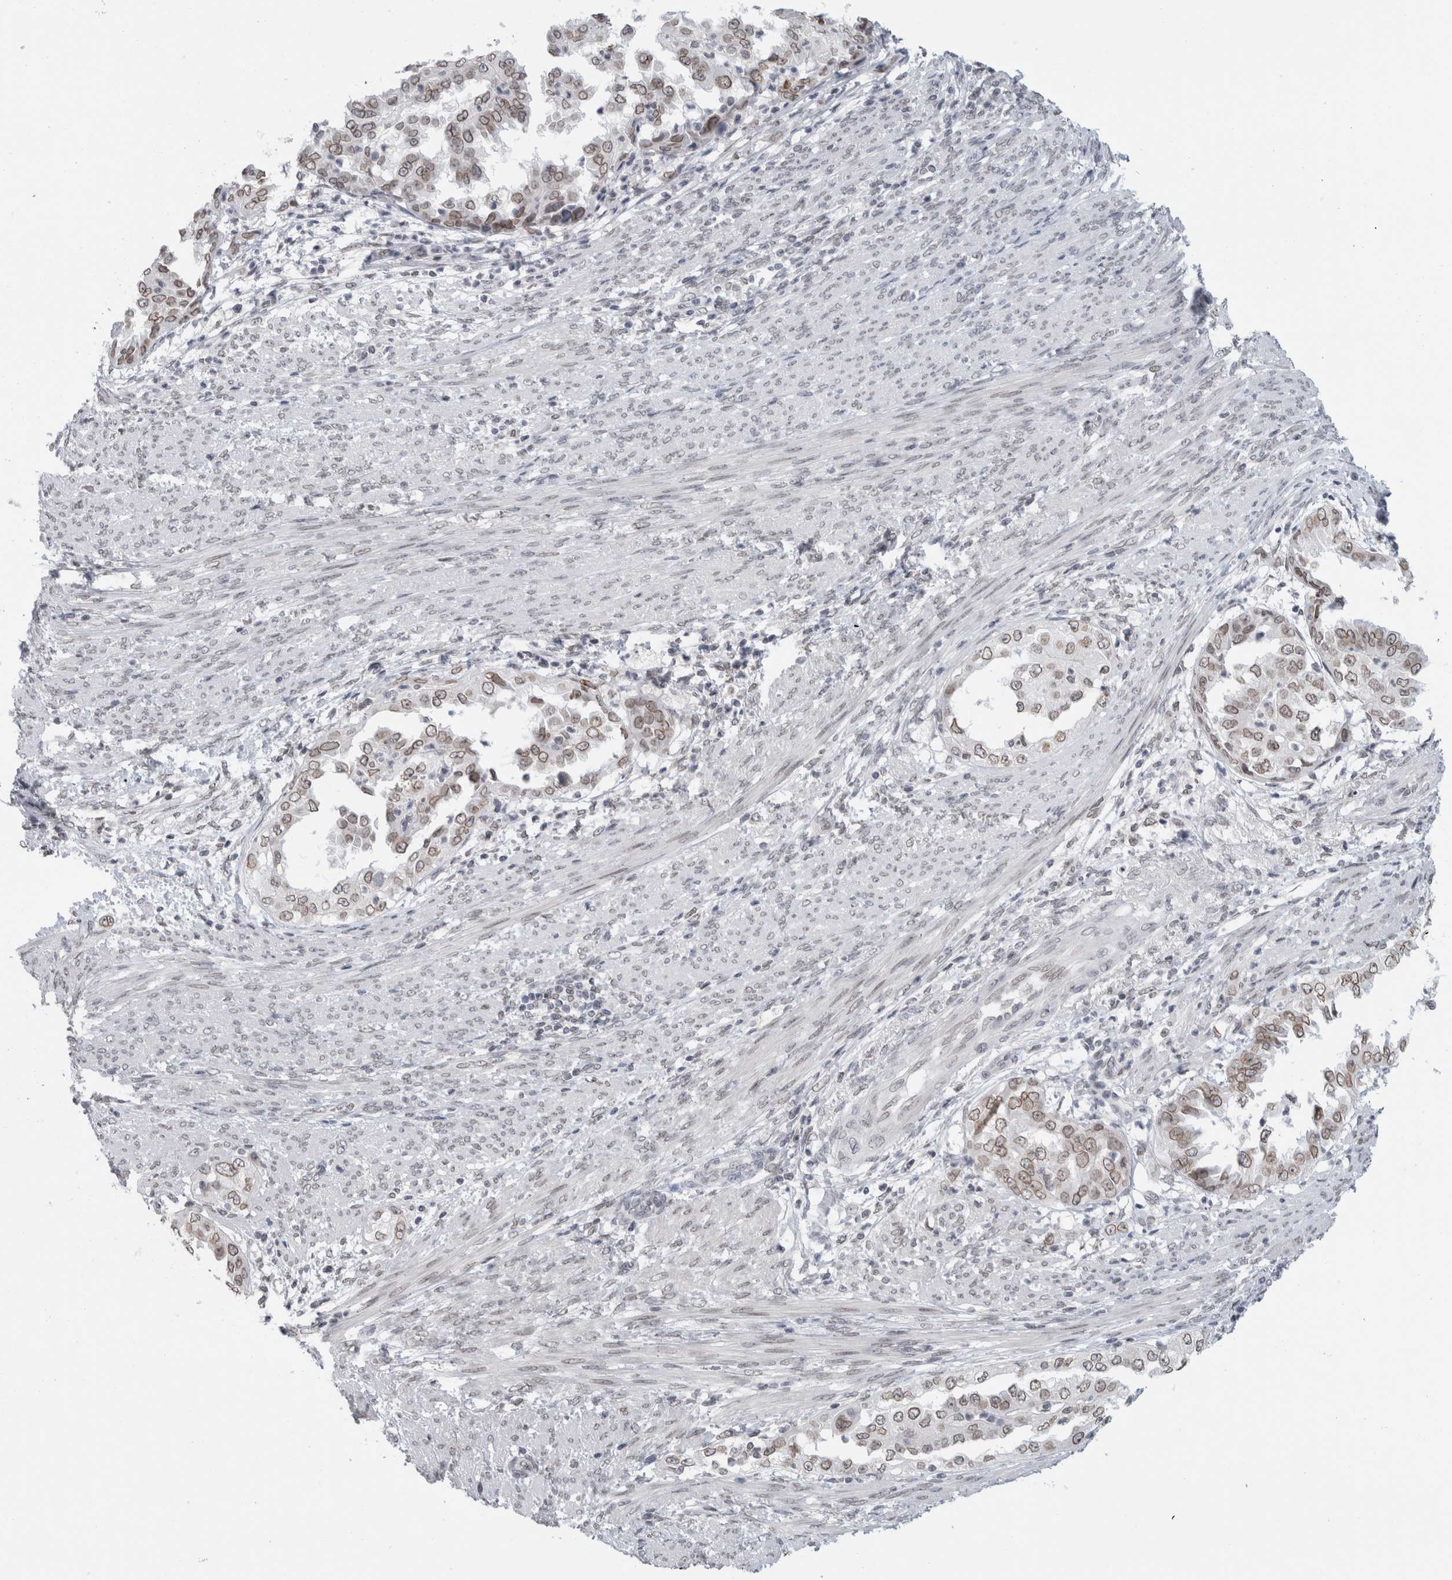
{"staining": {"intensity": "weak", "quantity": ">75%", "location": "cytoplasmic/membranous,nuclear"}, "tissue": "endometrial cancer", "cell_type": "Tumor cells", "image_type": "cancer", "snomed": [{"axis": "morphology", "description": "Adenocarcinoma, NOS"}, {"axis": "topography", "description": "Endometrium"}], "caption": "Brown immunohistochemical staining in human adenocarcinoma (endometrial) demonstrates weak cytoplasmic/membranous and nuclear staining in approximately >75% of tumor cells.", "gene": "ZNF770", "patient": {"sex": "female", "age": 85}}